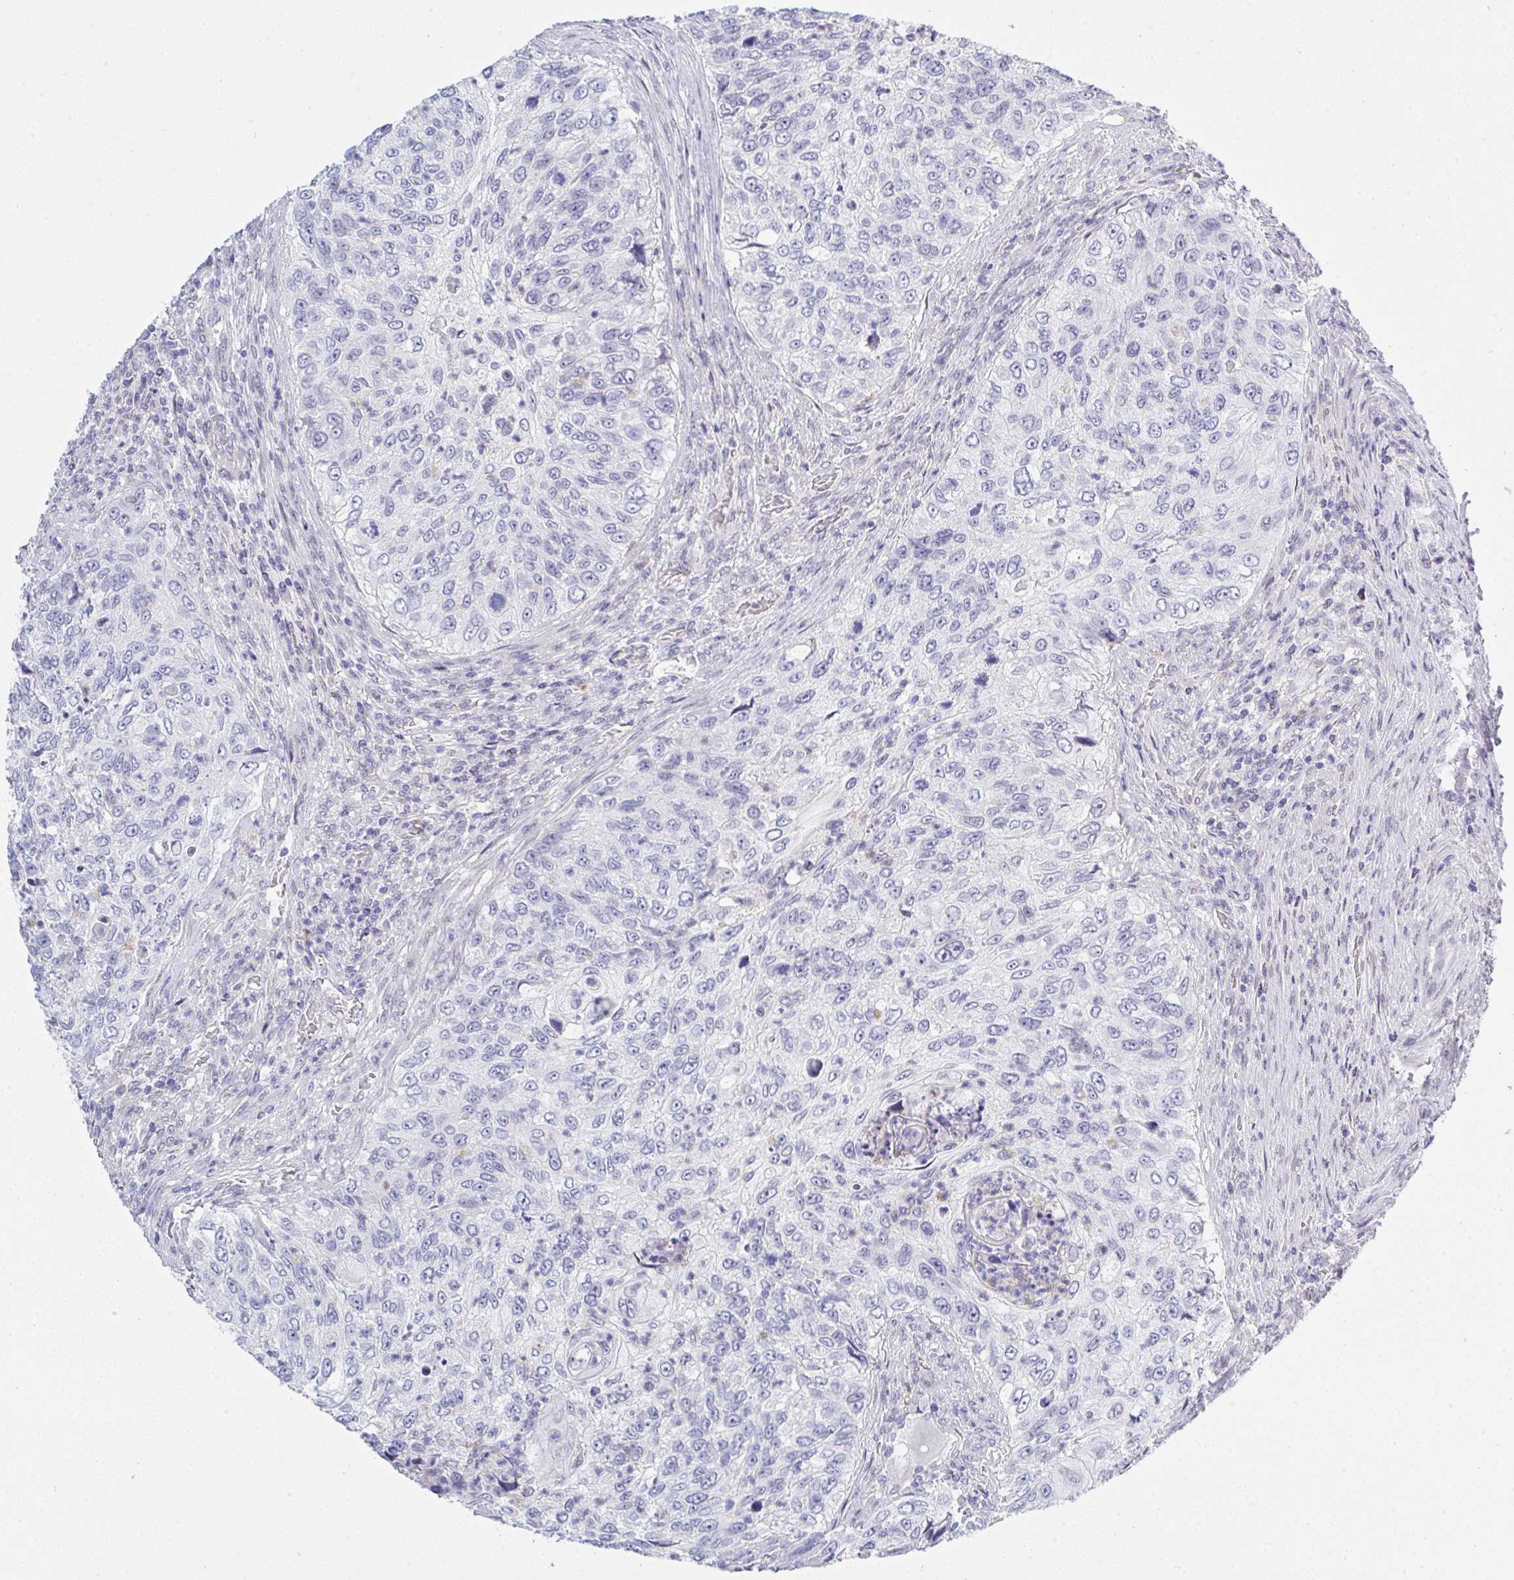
{"staining": {"intensity": "negative", "quantity": "none", "location": "none"}, "tissue": "urothelial cancer", "cell_type": "Tumor cells", "image_type": "cancer", "snomed": [{"axis": "morphology", "description": "Urothelial carcinoma, High grade"}, {"axis": "topography", "description": "Urinary bladder"}], "caption": "Human urothelial carcinoma (high-grade) stained for a protein using immunohistochemistry demonstrates no staining in tumor cells.", "gene": "MFSD4A", "patient": {"sex": "female", "age": 60}}